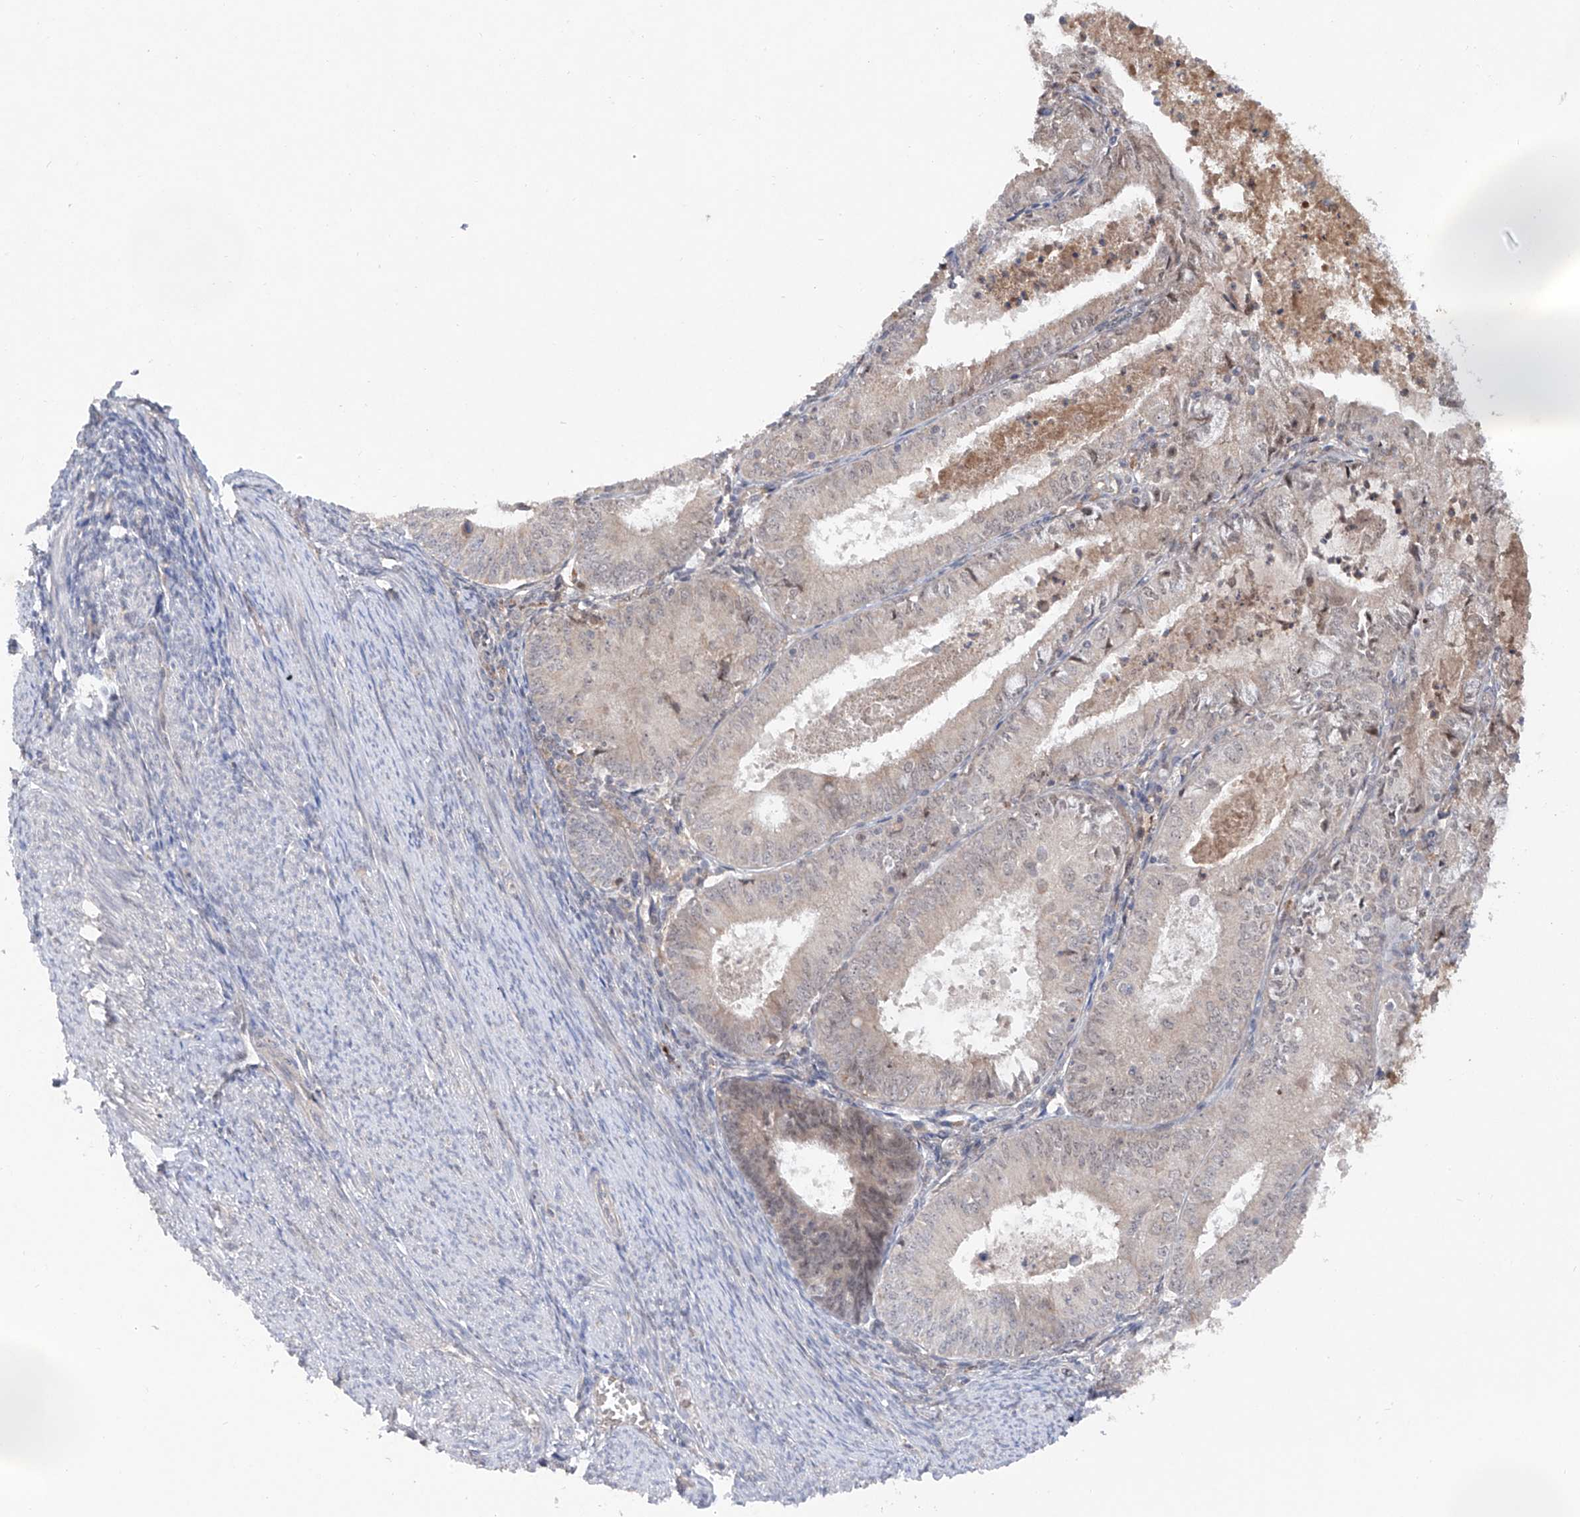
{"staining": {"intensity": "negative", "quantity": "none", "location": "none"}, "tissue": "endometrial cancer", "cell_type": "Tumor cells", "image_type": "cancer", "snomed": [{"axis": "morphology", "description": "Adenocarcinoma, NOS"}, {"axis": "topography", "description": "Endometrium"}], "caption": "This is a micrograph of IHC staining of endometrial cancer (adenocarcinoma), which shows no expression in tumor cells. Nuclei are stained in blue.", "gene": "FAM135A", "patient": {"sex": "female", "age": 57}}